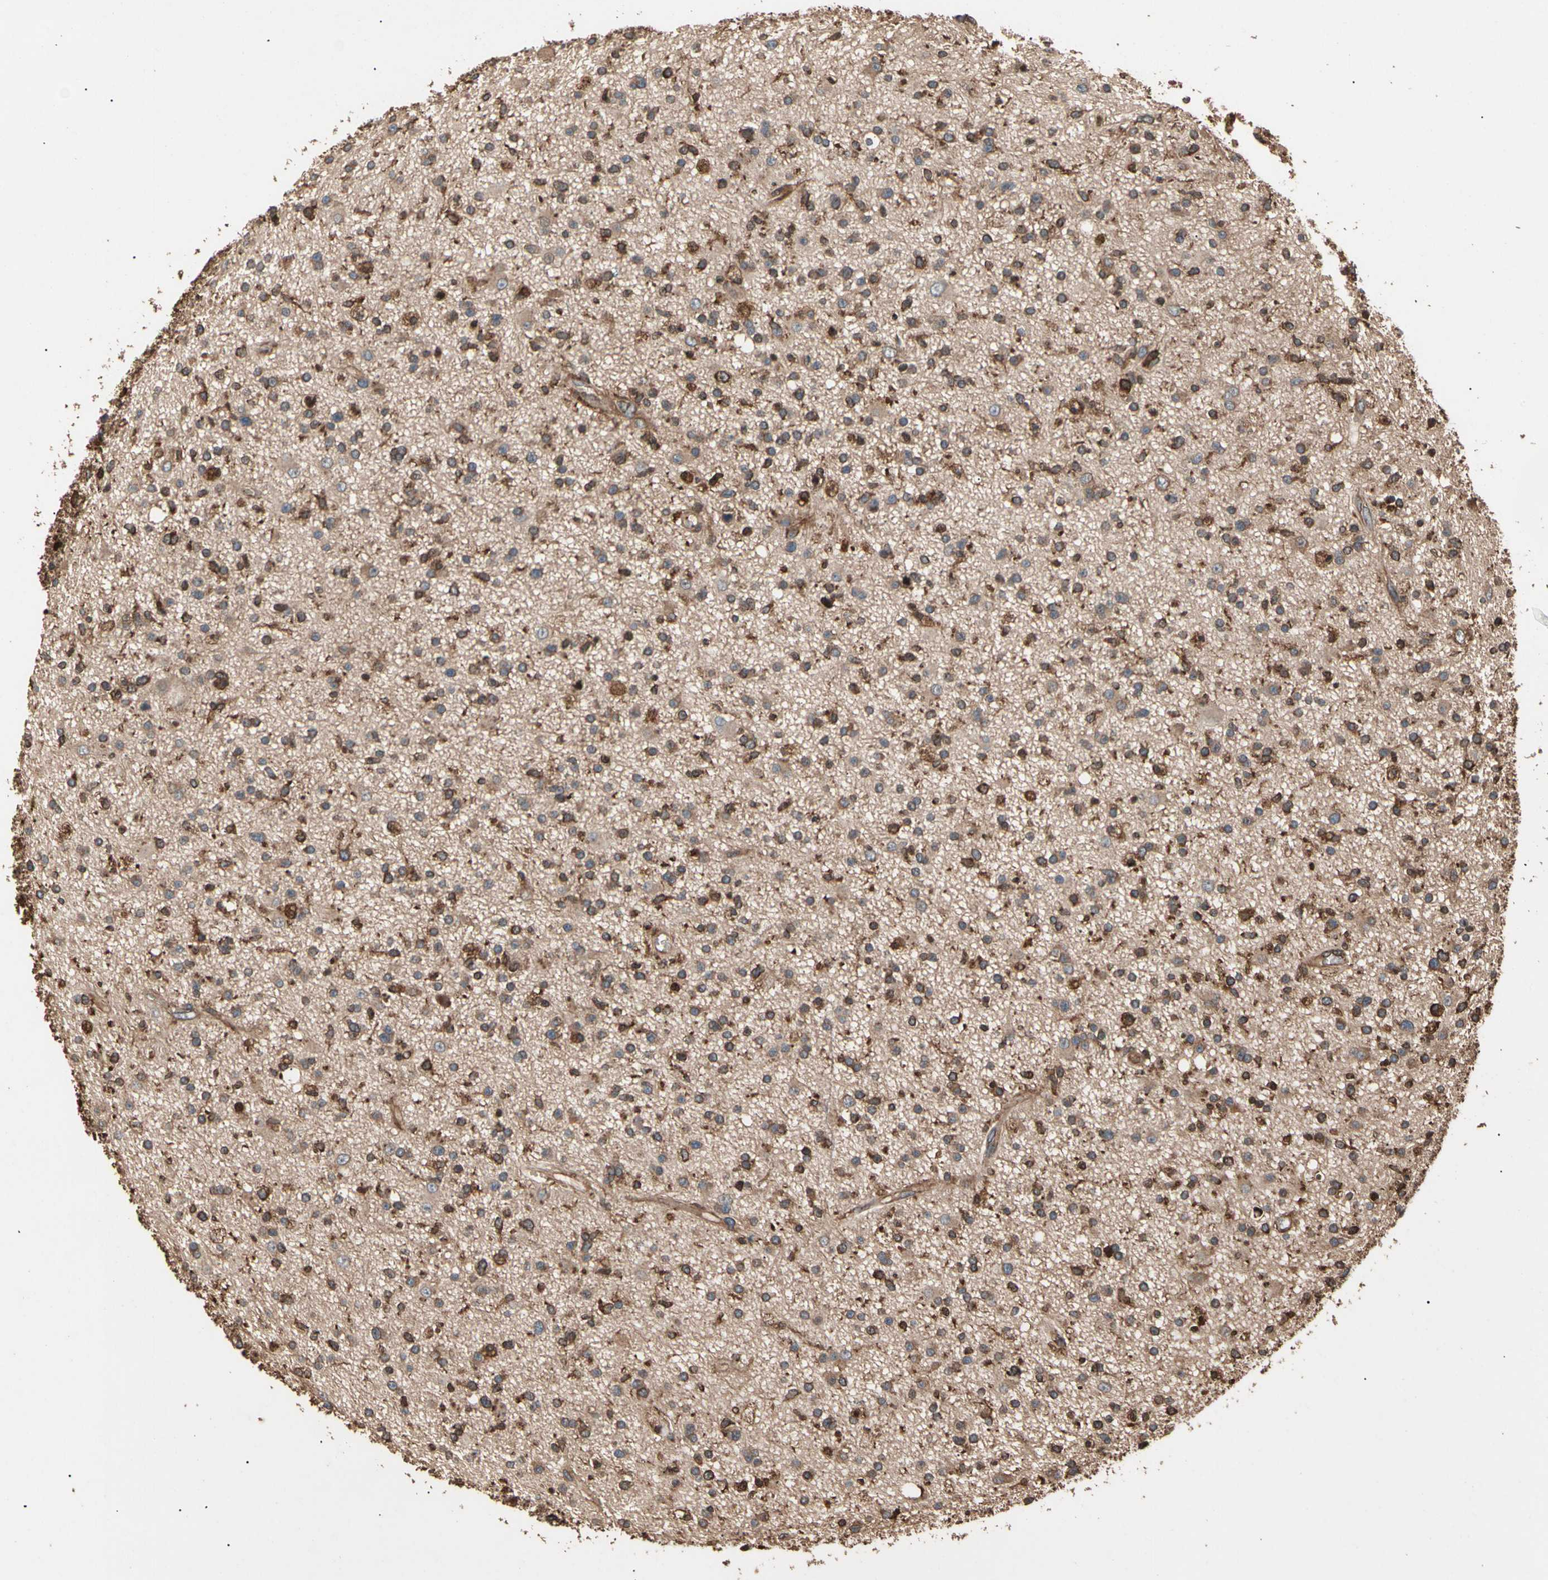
{"staining": {"intensity": "moderate", "quantity": ">75%", "location": "cytoplasmic/membranous"}, "tissue": "glioma", "cell_type": "Tumor cells", "image_type": "cancer", "snomed": [{"axis": "morphology", "description": "Glioma, malignant, High grade"}, {"axis": "topography", "description": "Brain"}], "caption": "This is an image of IHC staining of high-grade glioma (malignant), which shows moderate positivity in the cytoplasmic/membranous of tumor cells.", "gene": "AGBL2", "patient": {"sex": "male", "age": 33}}